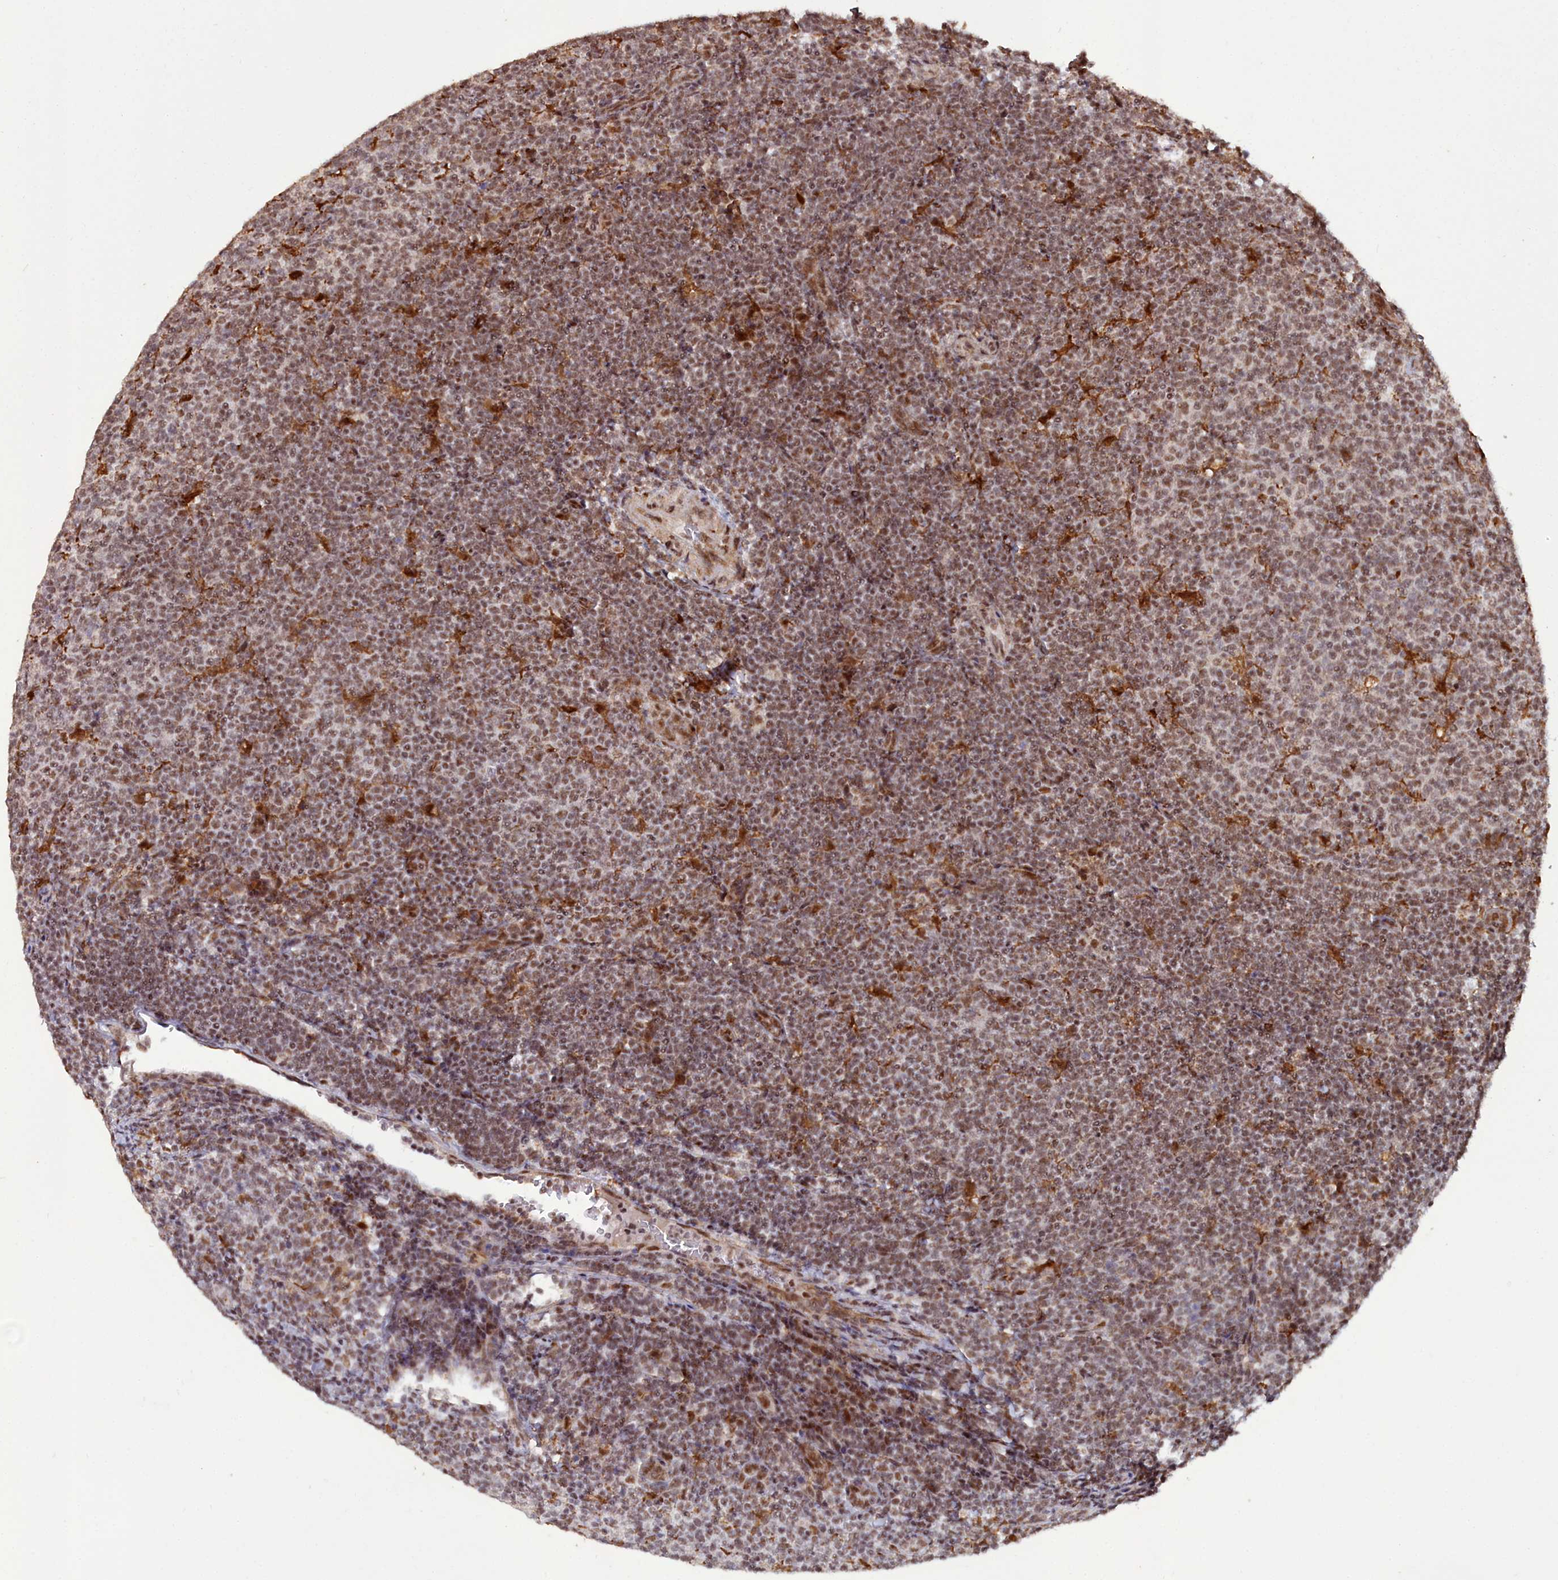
{"staining": {"intensity": "moderate", "quantity": ">75%", "location": "nuclear"}, "tissue": "lymphoma", "cell_type": "Tumor cells", "image_type": "cancer", "snomed": [{"axis": "morphology", "description": "Malignant lymphoma, non-Hodgkin's type, Low grade"}, {"axis": "topography", "description": "Lymph node"}], "caption": "Malignant lymphoma, non-Hodgkin's type (low-grade) stained with IHC displays moderate nuclear expression in about >75% of tumor cells.", "gene": "CXXC1", "patient": {"sex": "male", "age": 66}}